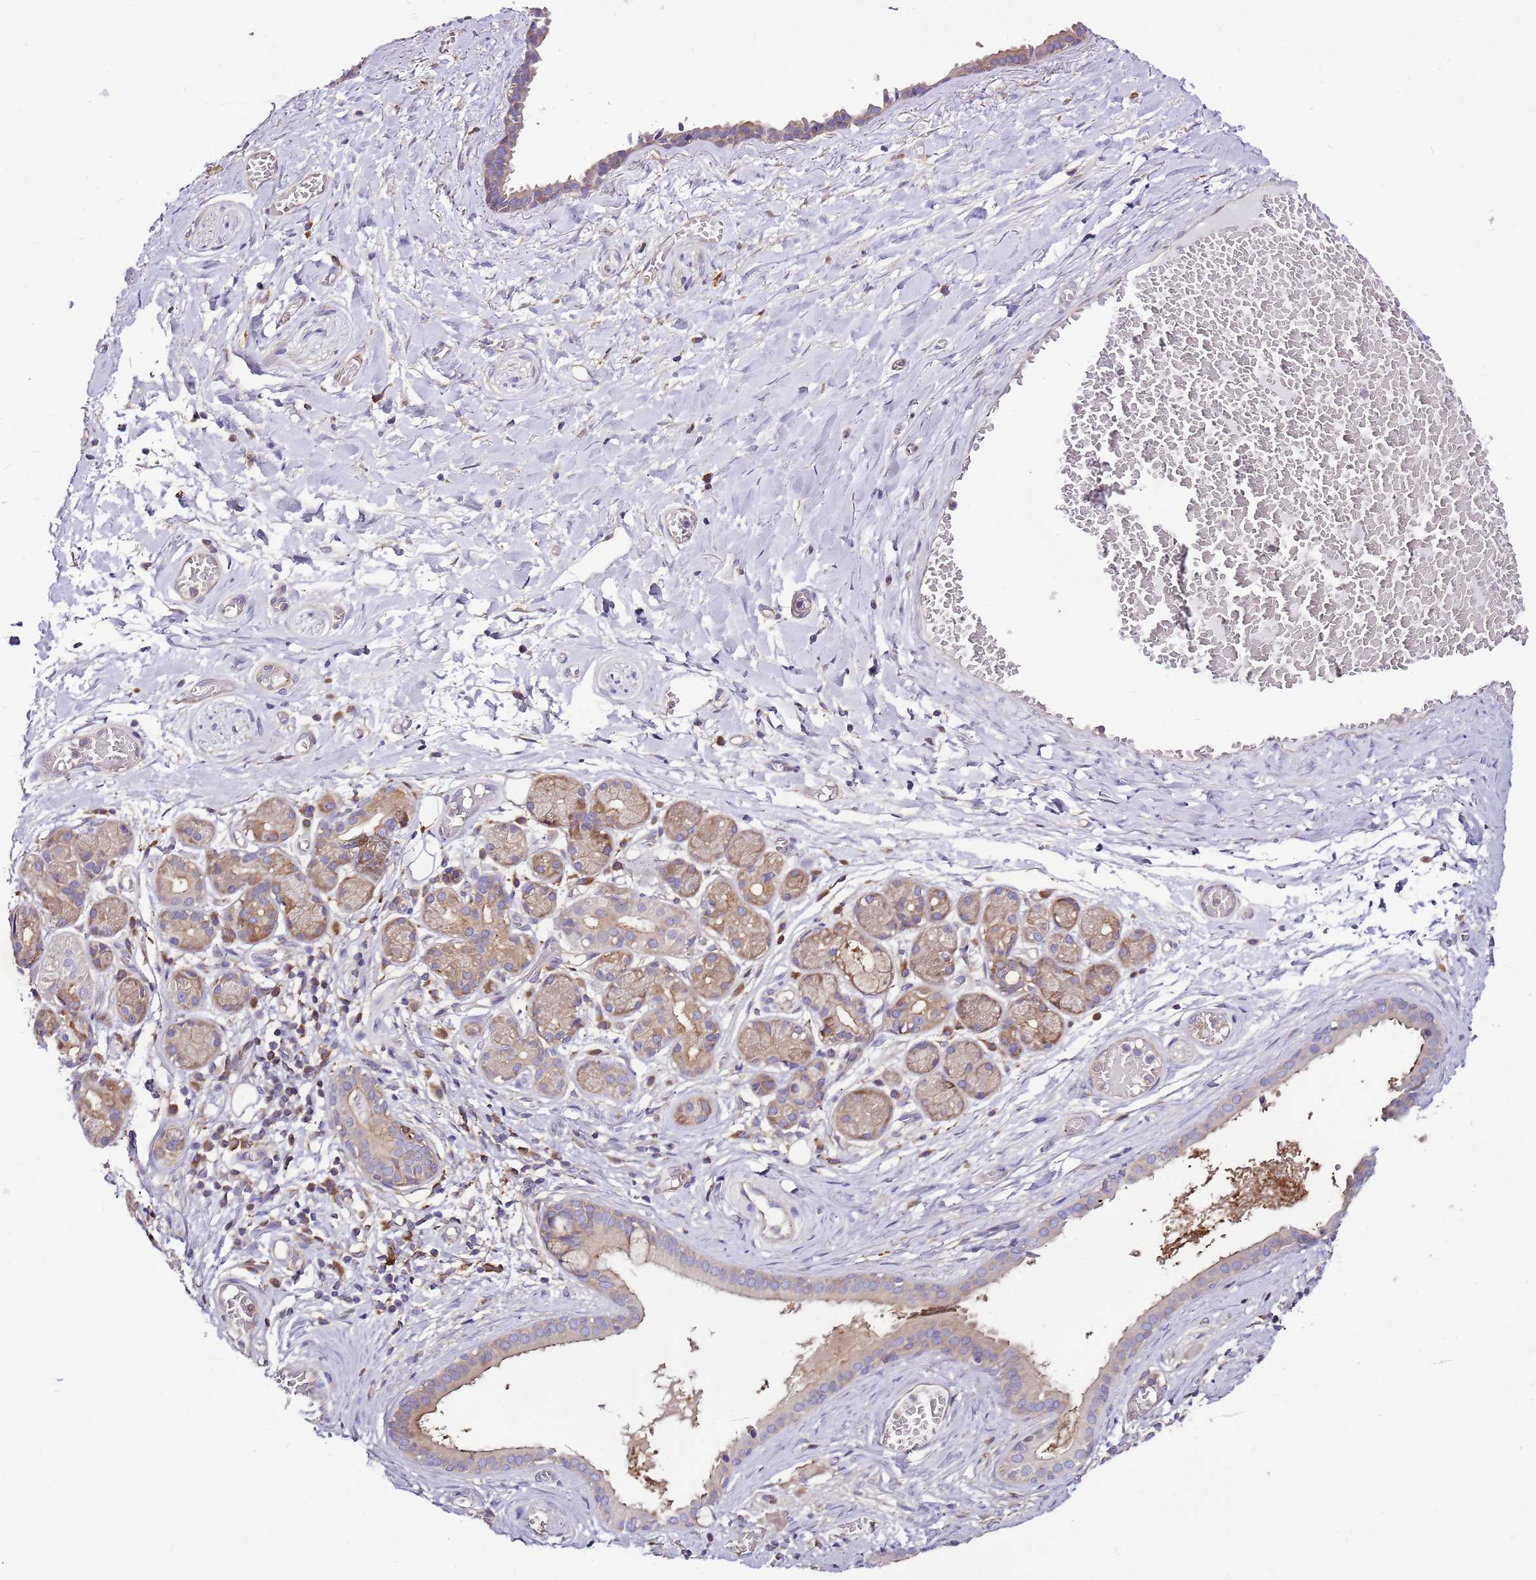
{"staining": {"intensity": "negative", "quantity": "none", "location": "none"}, "tissue": "adipose tissue", "cell_type": "Adipocytes", "image_type": "normal", "snomed": [{"axis": "morphology", "description": "Normal tissue, NOS"}, {"axis": "topography", "description": "Salivary gland"}, {"axis": "topography", "description": "Peripheral nerve tissue"}], "caption": "Protein analysis of normal adipose tissue displays no significant staining in adipocytes.", "gene": "ATXN2L", "patient": {"sex": "male", "age": 62}}